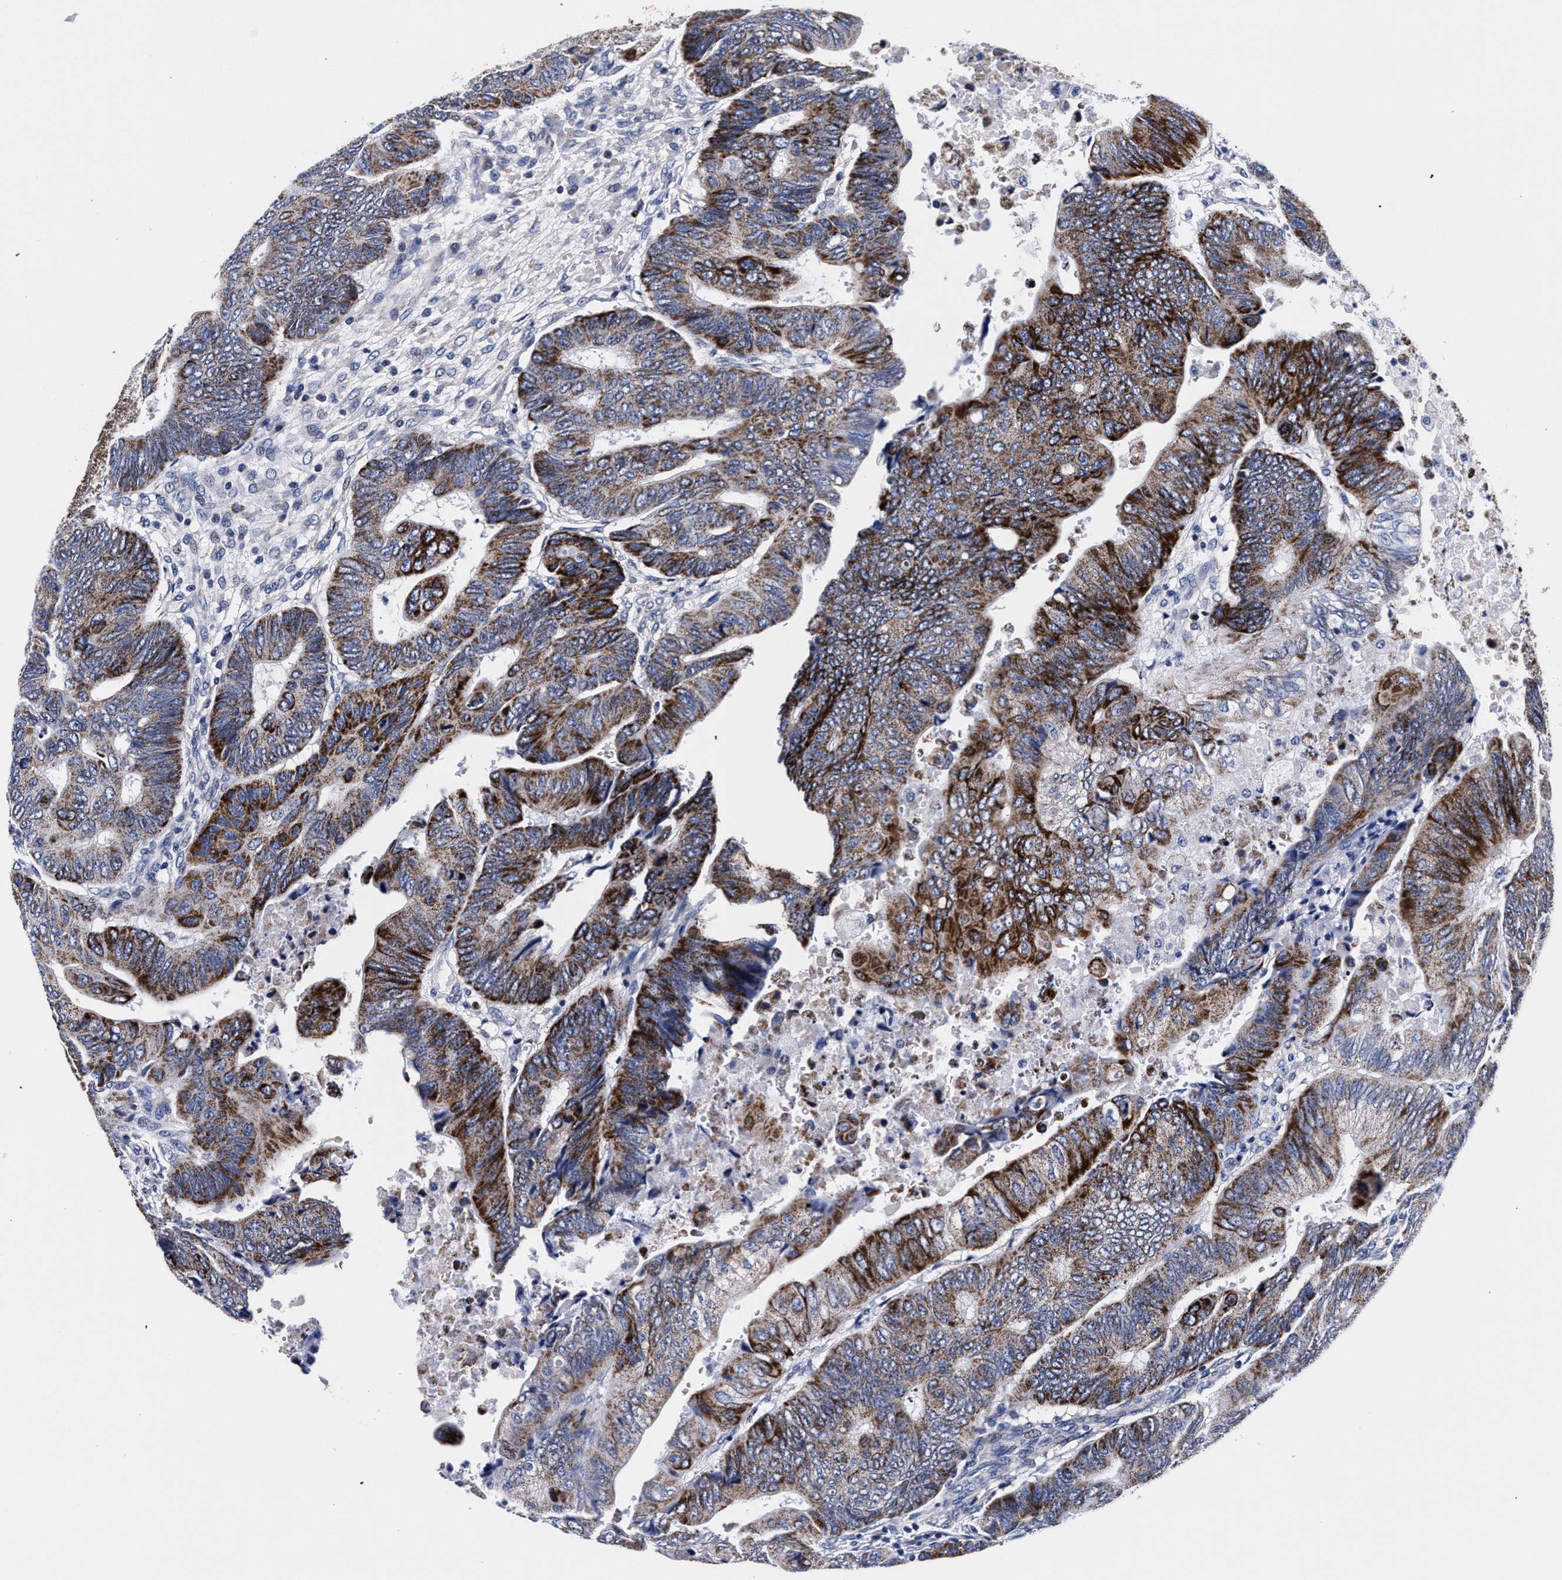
{"staining": {"intensity": "strong", "quantity": ">75%", "location": "cytoplasmic/membranous"}, "tissue": "colorectal cancer", "cell_type": "Tumor cells", "image_type": "cancer", "snomed": [{"axis": "morphology", "description": "Normal tissue, NOS"}, {"axis": "morphology", "description": "Adenocarcinoma, NOS"}, {"axis": "topography", "description": "Rectum"}, {"axis": "topography", "description": "Peripheral nerve tissue"}], "caption": "The photomicrograph shows immunohistochemical staining of colorectal adenocarcinoma. There is strong cytoplasmic/membranous expression is identified in approximately >75% of tumor cells.", "gene": "RAB3B", "patient": {"sex": "male", "age": 92}}